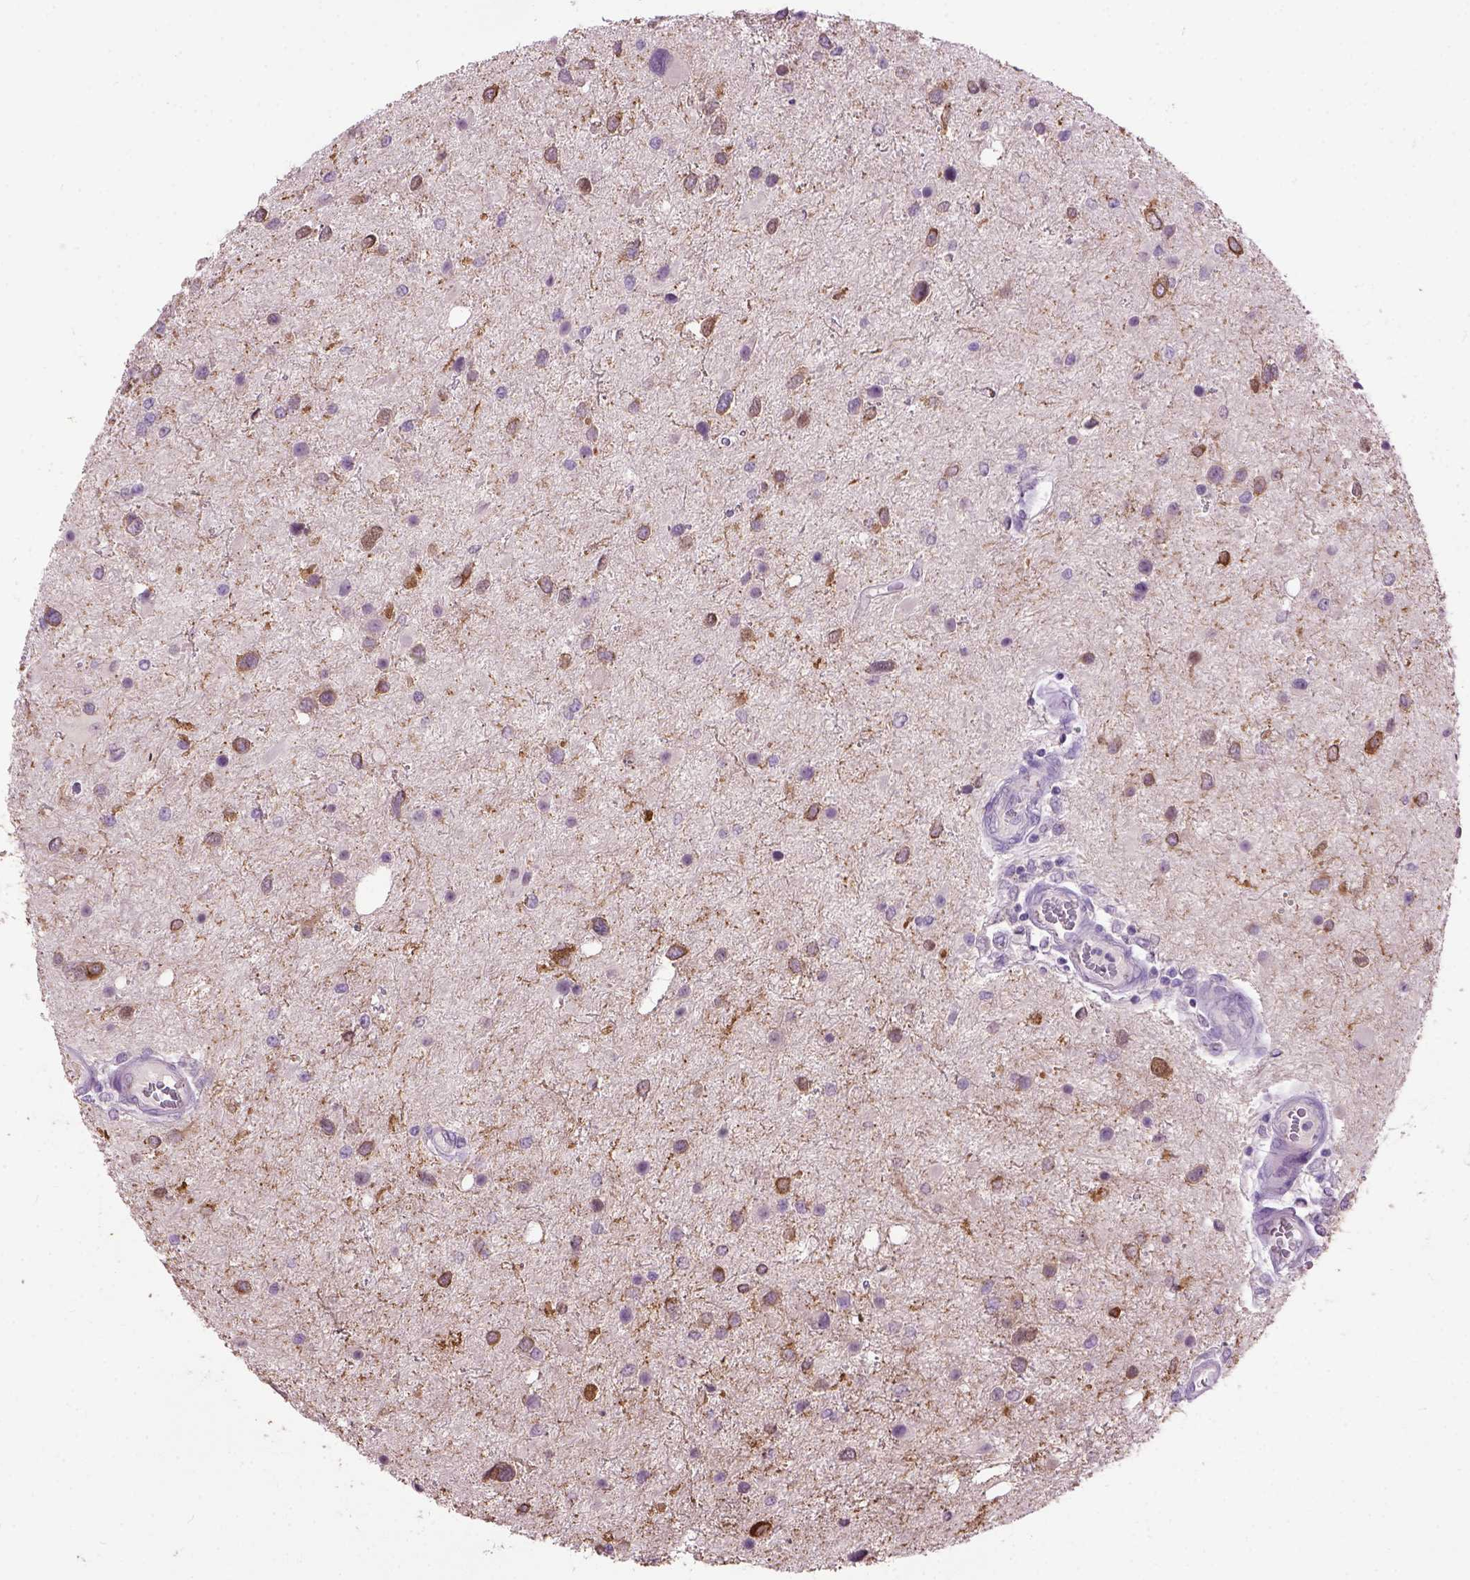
{"staining": {"intensity": "moderate", "quantity": "25%-75%", "location": "cytoplasmic/membranous"}, "tissue": "glioma", "cell_type": "Tumor cells", "image_type": "cancer", "snomed": [{"axis": "morphology", "description": "Glioma, malignant, Low grade"}, {"axis": "topography", "description": "Brain"}], "caption": "Brown immunohistochemical staining in glioma displays moderate cytoplasmic/membranous expression in approximately 25%-75% of tumor cells. The staining was performed using DAB (3,3'-diaminobenzidine), with brown indicating positive protein expression. Nuclei are stained blue with hematoxylin.", "gene": "MAPT", "patient": {"sex": "female", "age": 32}}